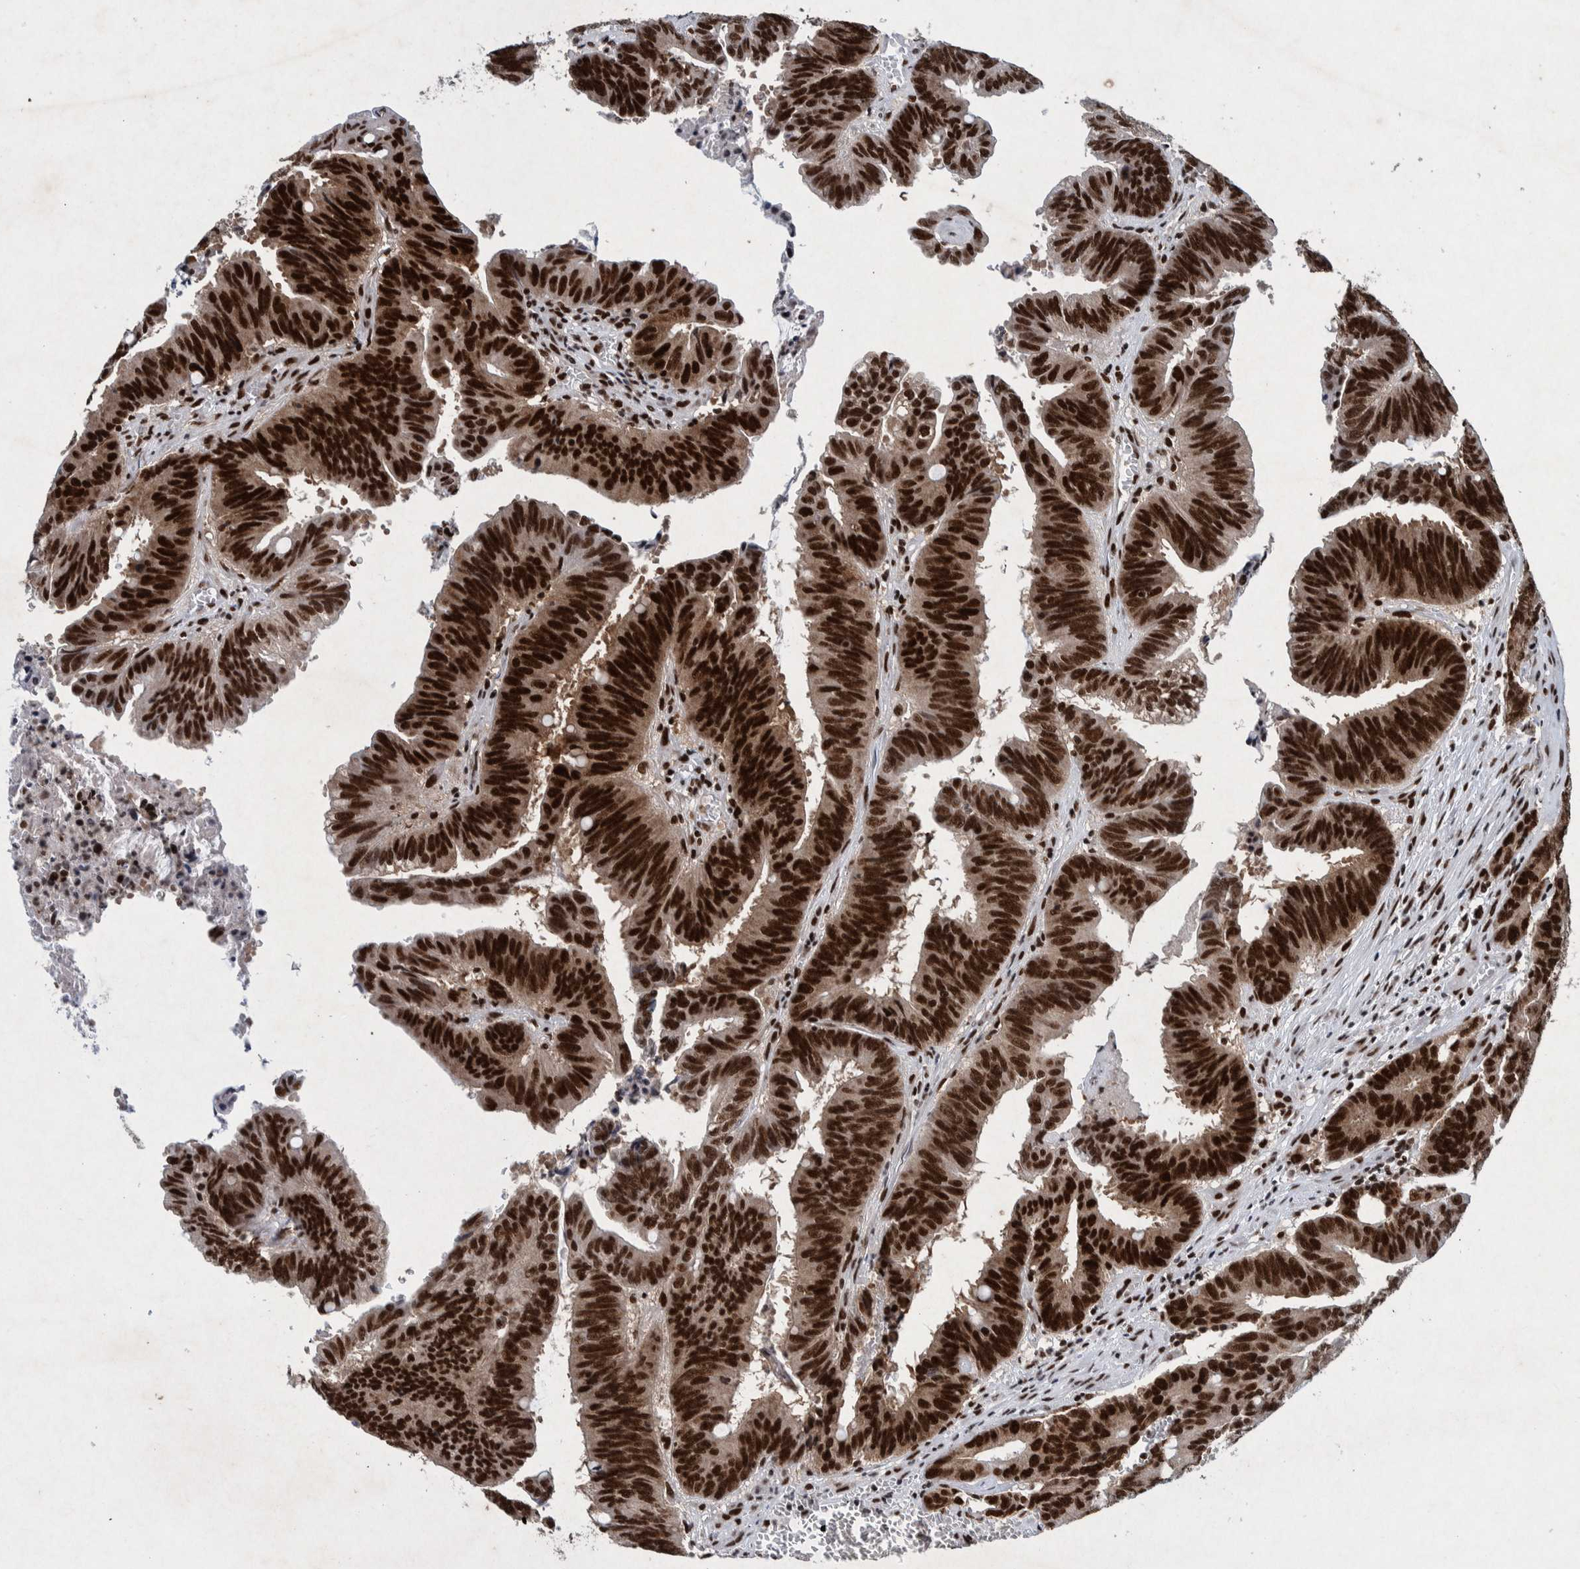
{"staining": {"intensity": "strong", "quantity": ">75%", "location": "nuclear"}, "tissue": "colorectal cancer", "cell_type": "Tumor cells", "image_type": "cancer", "snomed": [{"axis": "morphology", "description": "Adenocarcinoma, NOS"}, {"axis": "topography", "description": "Colon"}], "caption": "Strong nuclear protein staining is seen in approximately >75% of tumor cells in adenocarcinoma (colorectal). The protein of interest is shown in brown color, while the nuclei are stained blue.", "gene": "TAF10", "patient": {"sex": "male", "age": 45}}